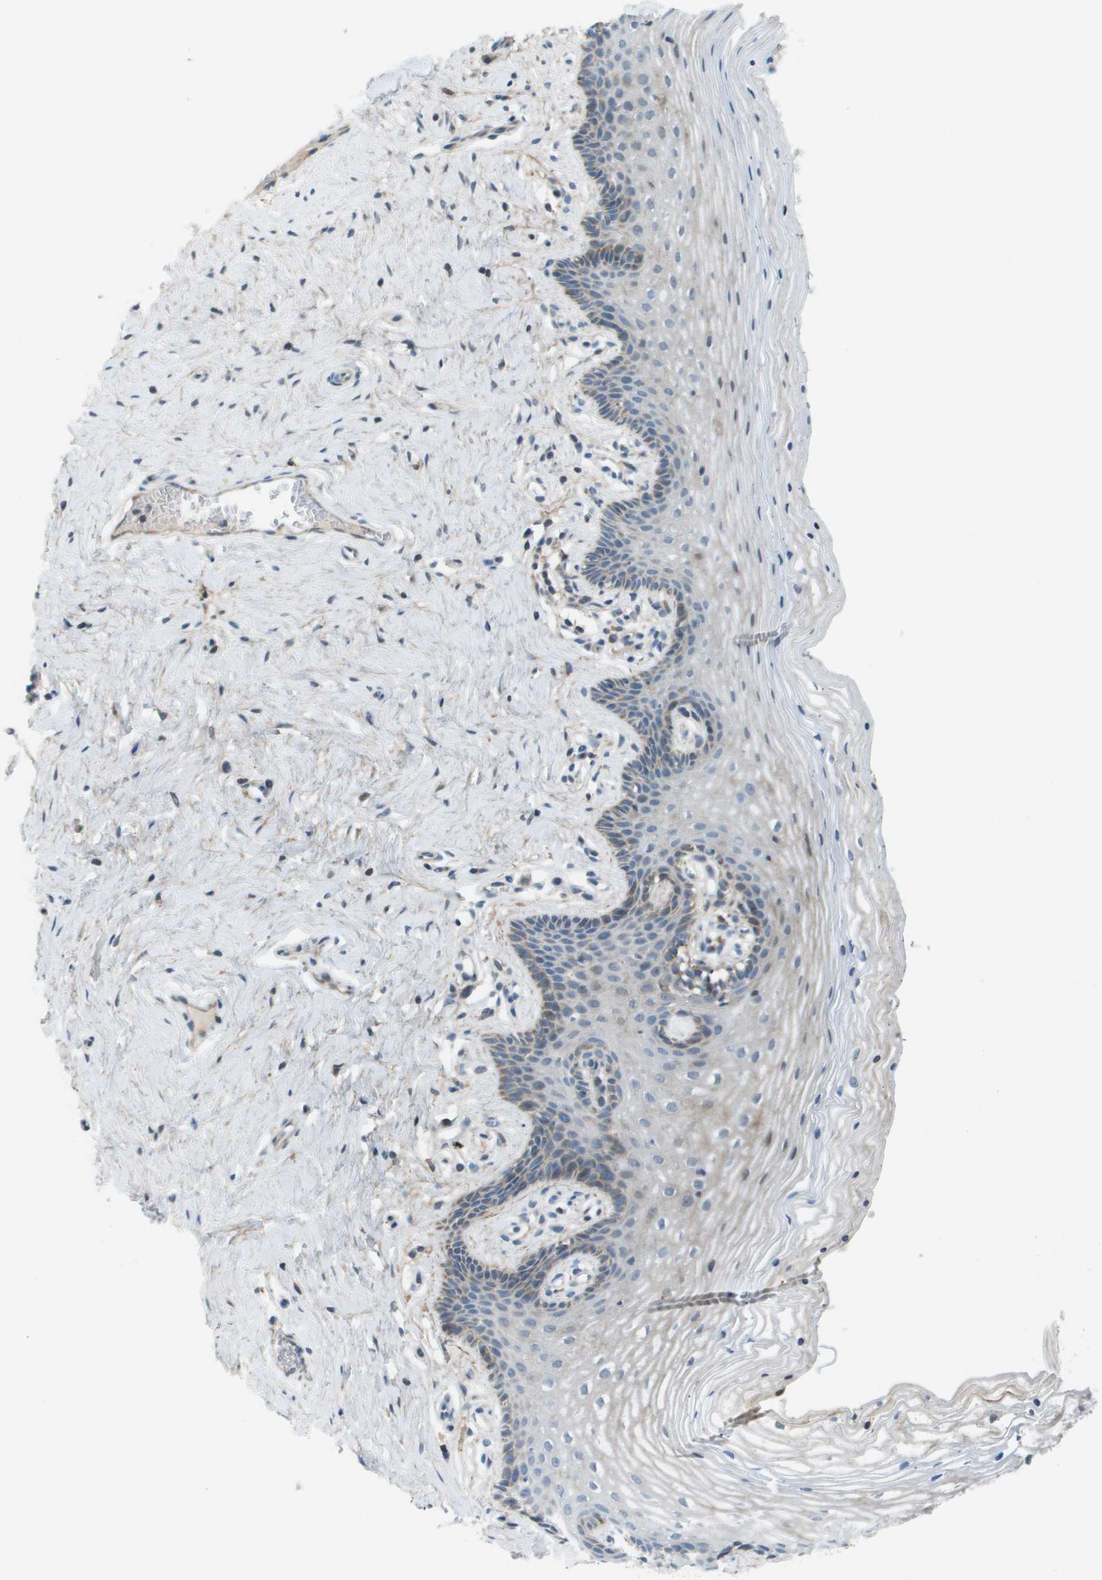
{"staining": {"intensity": "moderate", "quantity": "<25%", "location": "cytoplasmic/membranous"}, "tissue": "vagina", "cell_type": "Squamous epithelial cells", "image_type": "normal", "snomed": [{"axis": "morphology", "description": "Normal tissue, NOS"}, {"axis": "topography", "description": "Vagina"}], "caption": "Brown immunohistochemical staining in normal vagina reveals moderate cytoplasmic/membranous staining in approximately <25% of squamous epithelial cells.", "gene": "GALNT6", "patient": {"sex": "female", "age": 32}}